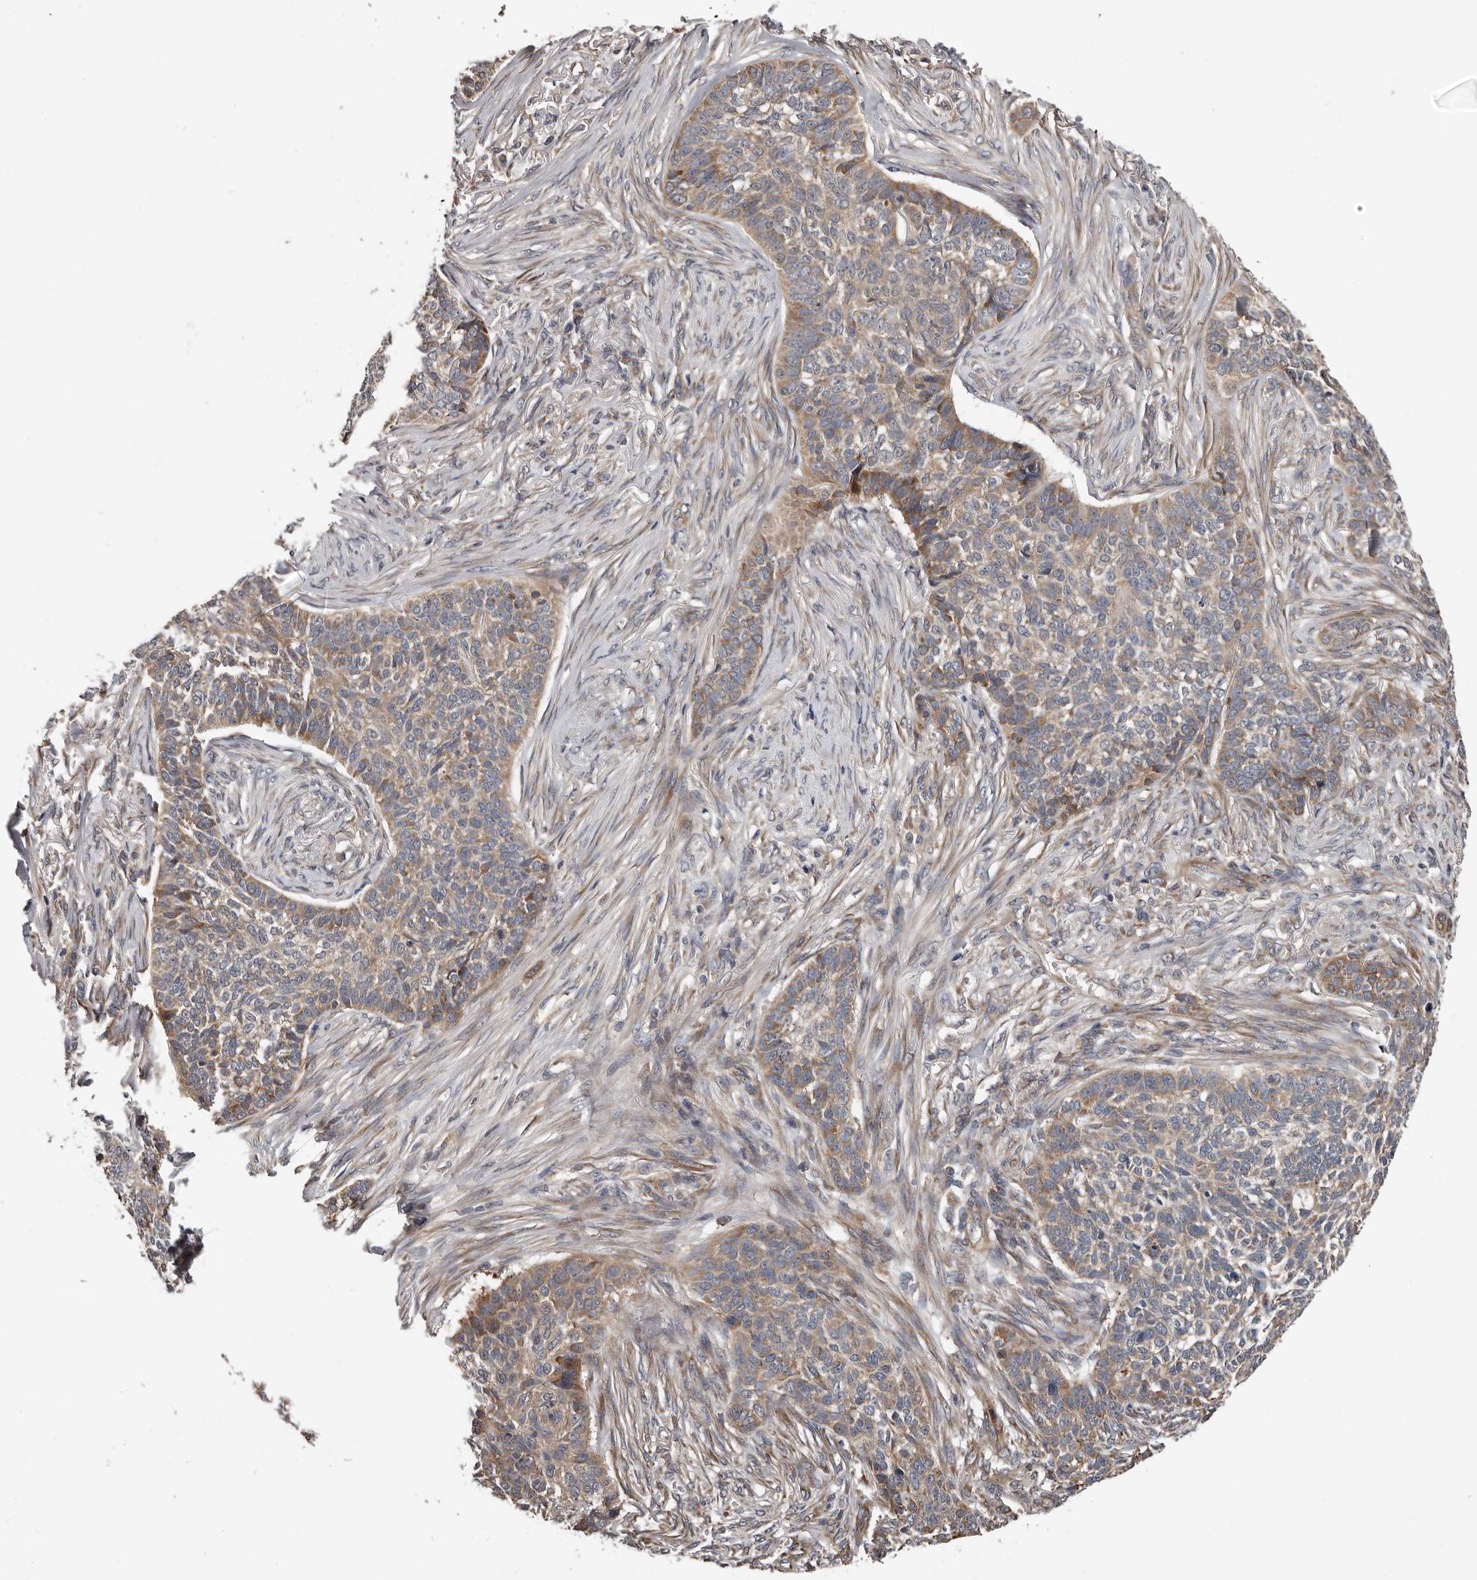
{"staining": {"intensity": "moderate", "quantity": ">75%", "location": "cytoplasmic/membranous"}, "tissue": "skin cancer", "cell_type": "Tumor cells", "image_type": "cancer", "snomed": [{"axis": "morphology", "description": "Basal cell carcinoma"}, {"axis": "topography", "description": "Skin"}], "caption": "Skin cancer (basal cell carcinoma) stained with a brown dye displays moderate cytoplasmic/membranous positive staining in about >75% of tumor cells.", "gene": "VPS37A", "patient": {"sex": "male", "age": 85}}